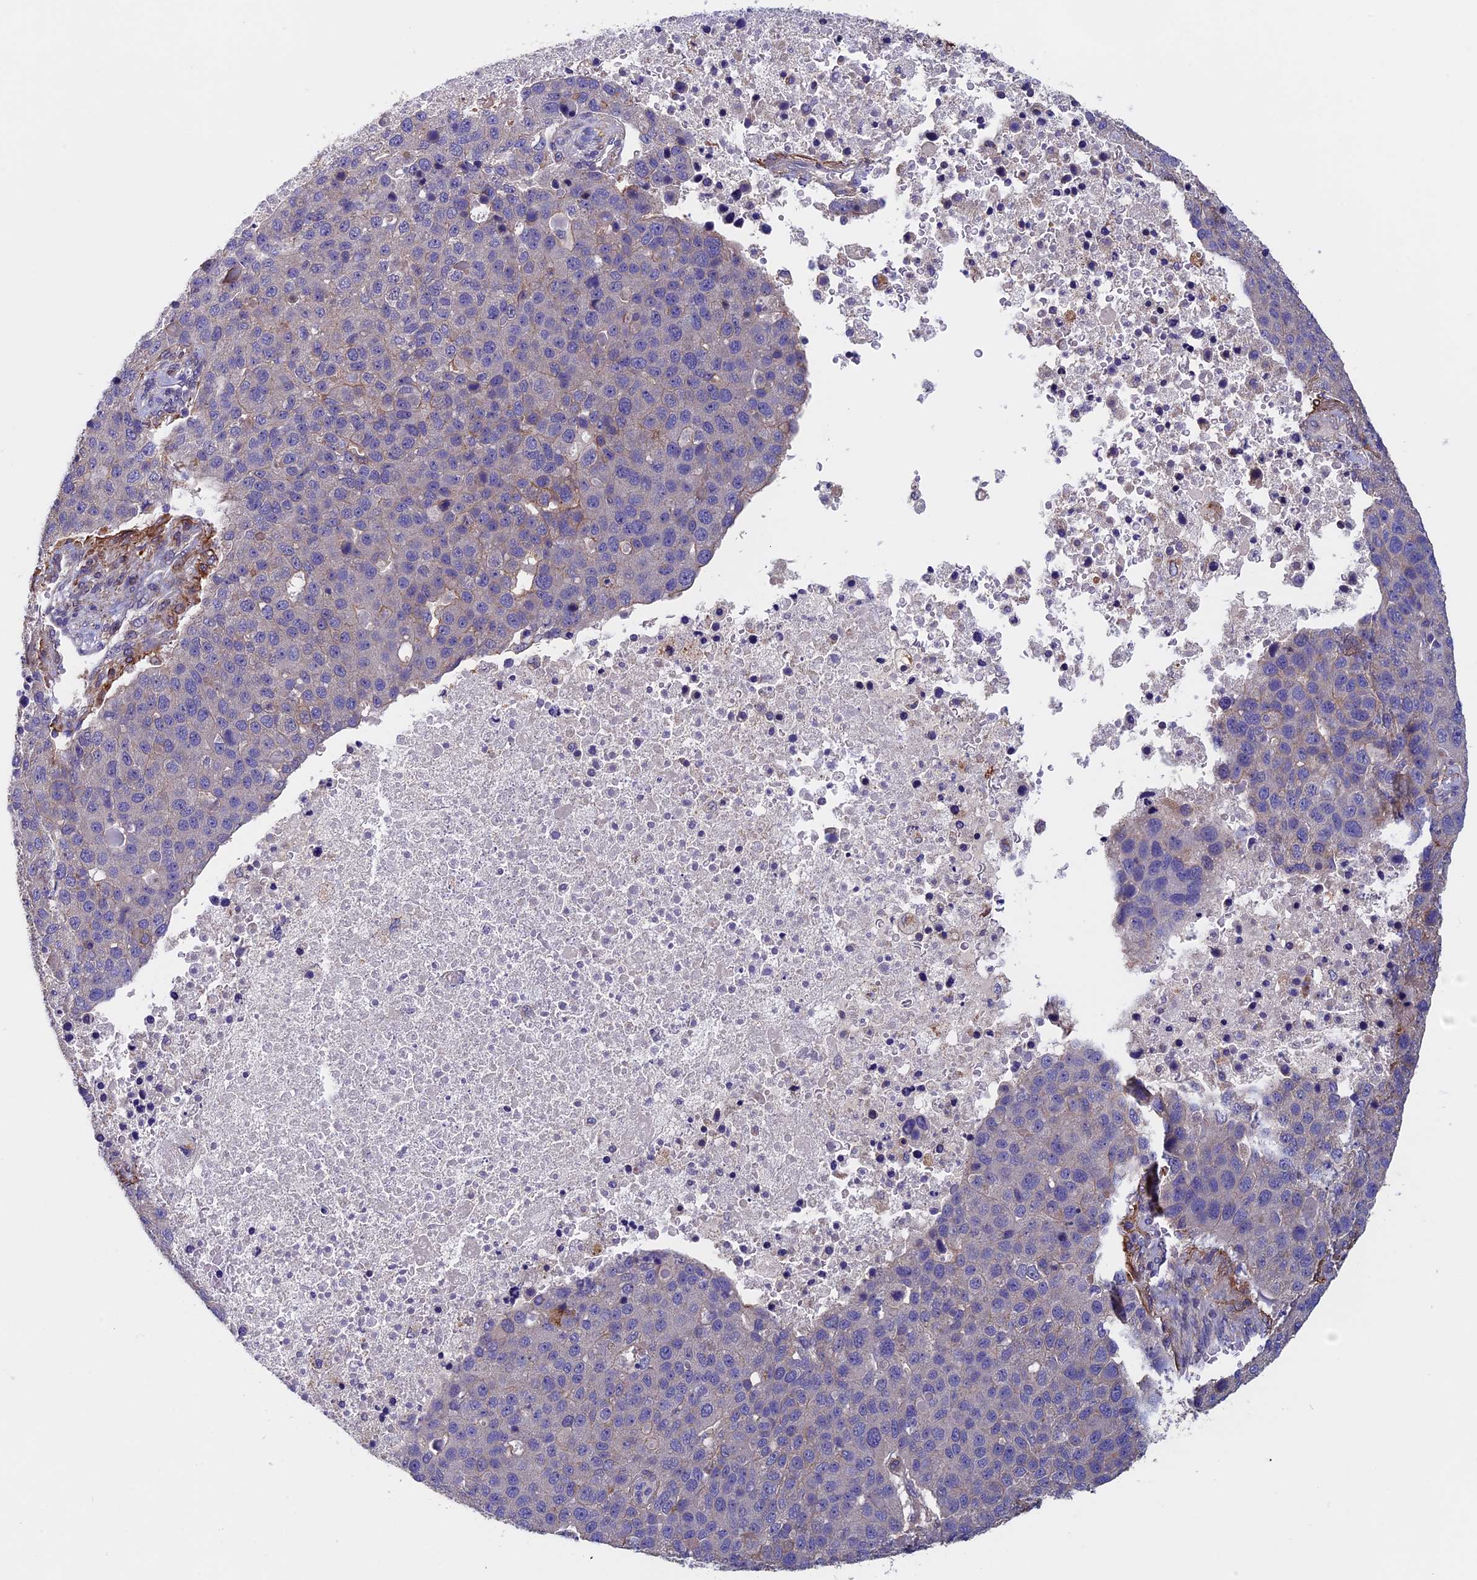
{"staining": {"intensity": "negative", "quantity": "none", "location": "none"}, "tissue": "pancreatic cancer", "cell_type": "Tumor cells", "image_type": "cancer", "snomed": [{"axis": "morphology", "description": "Adenocarcinoma, NOS"}, {"axis": "topography", "description": "Pancreas"}], "caption": "Pancreatic adenocarcinoma stained for a protein using IHC exhibits no staining tumor cells.", "gene": "SLC9A5", "patient": {"sex": "female", "age": 61}}